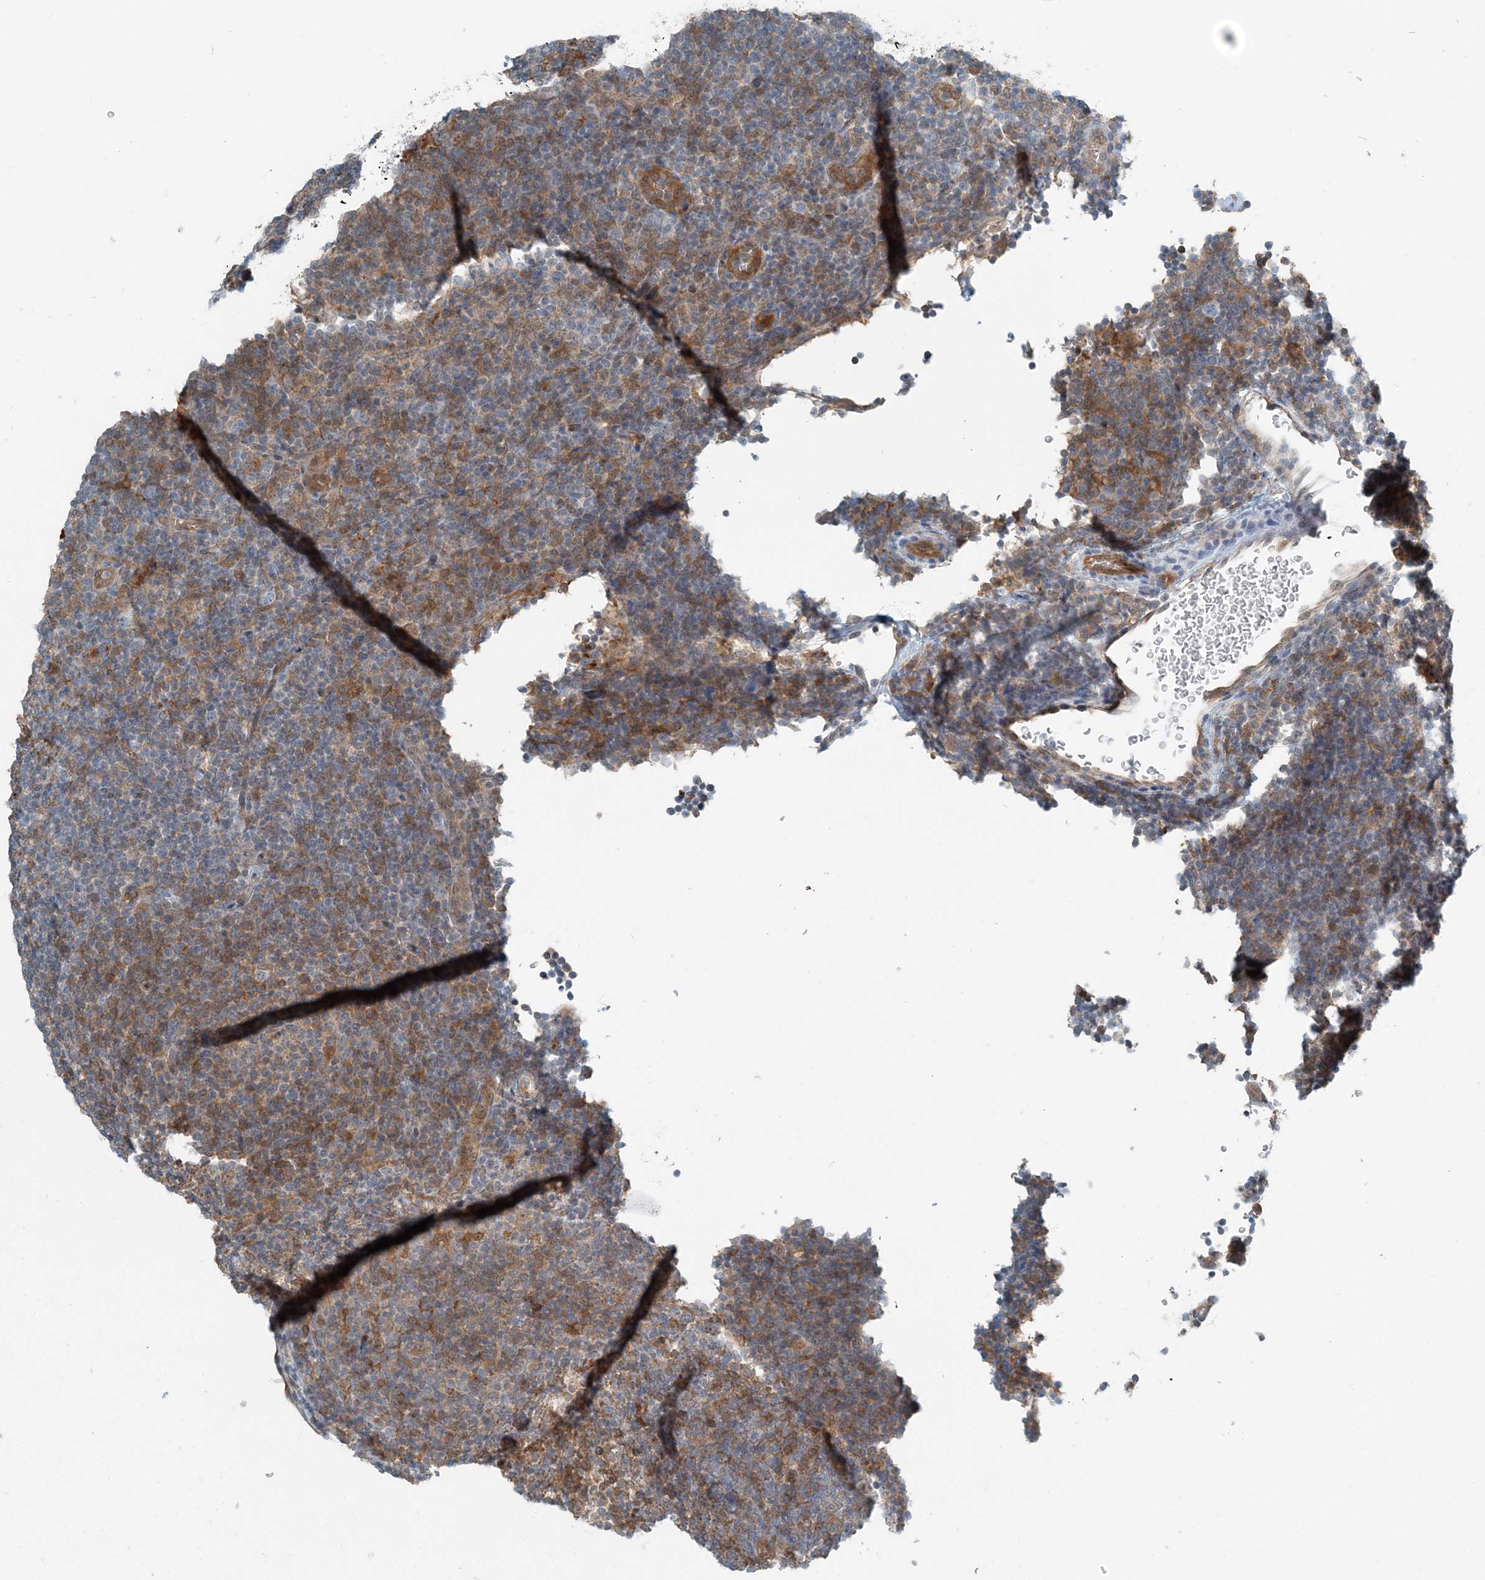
{"staining": {"intensity": "negative", "quantity": "none", "location": "none"}, "tissue": "lymphoma", "cell_type": "Tumor cells", "image_type": "cancer", "snomed": [{"axis": "morphology", "description": "Hodgkin's disease, NOS"}, {"axis": "topography", "description": "Lymph node"}], "caption": "Hodgkin's disease was stained to show a protein in brown. There is no significant positivity in tumor cells.", "gene": "ARMH1", "patient": {"sex": "female", "age": 57}}